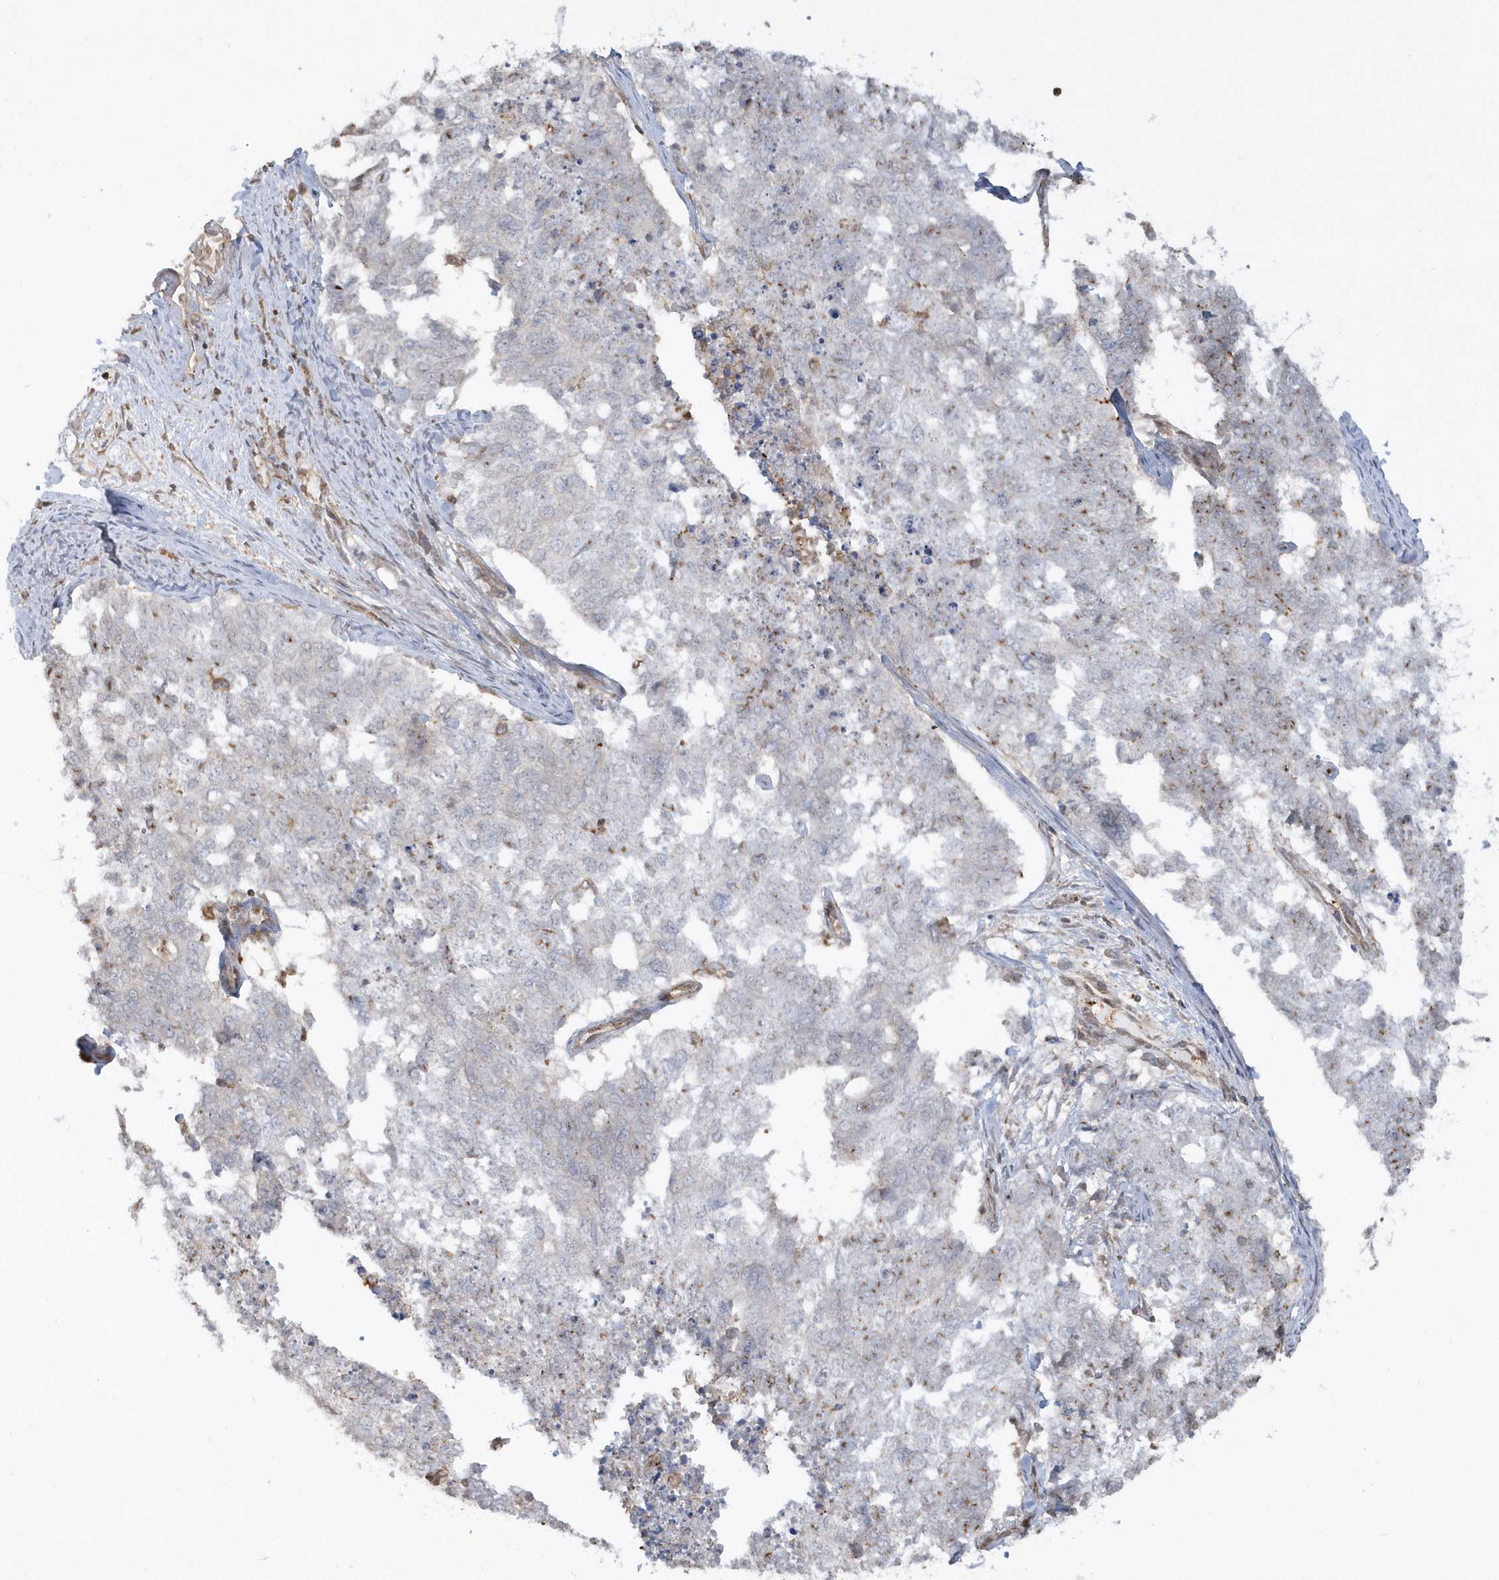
{"staining": {"intensity": "negative", "quantity": "none", "location": "none"}, "tissue": "cervical cancer", "cell_type": "Tumor cells", "image_type": "cancer", "snomed": [{"axis": "morphology", "description": "Squamous cell carcinoma, NOS"}, {"axis": "topography", "description": "Cervix"}], "caption": "A high-resolution photomicrograph shows immunohistochemistry (IHC) staining of cervical cancer, which shows no significant expression in tumor cells. The staining was performed using DAB (3,3'-diaminobenzidine) to visualize the protein expression in brown, while the nuclei were stained in blue with hematoxylin (Magnification: 20x).", "gene": "BSN", "patient": {"sex": "female", "age": 63}}